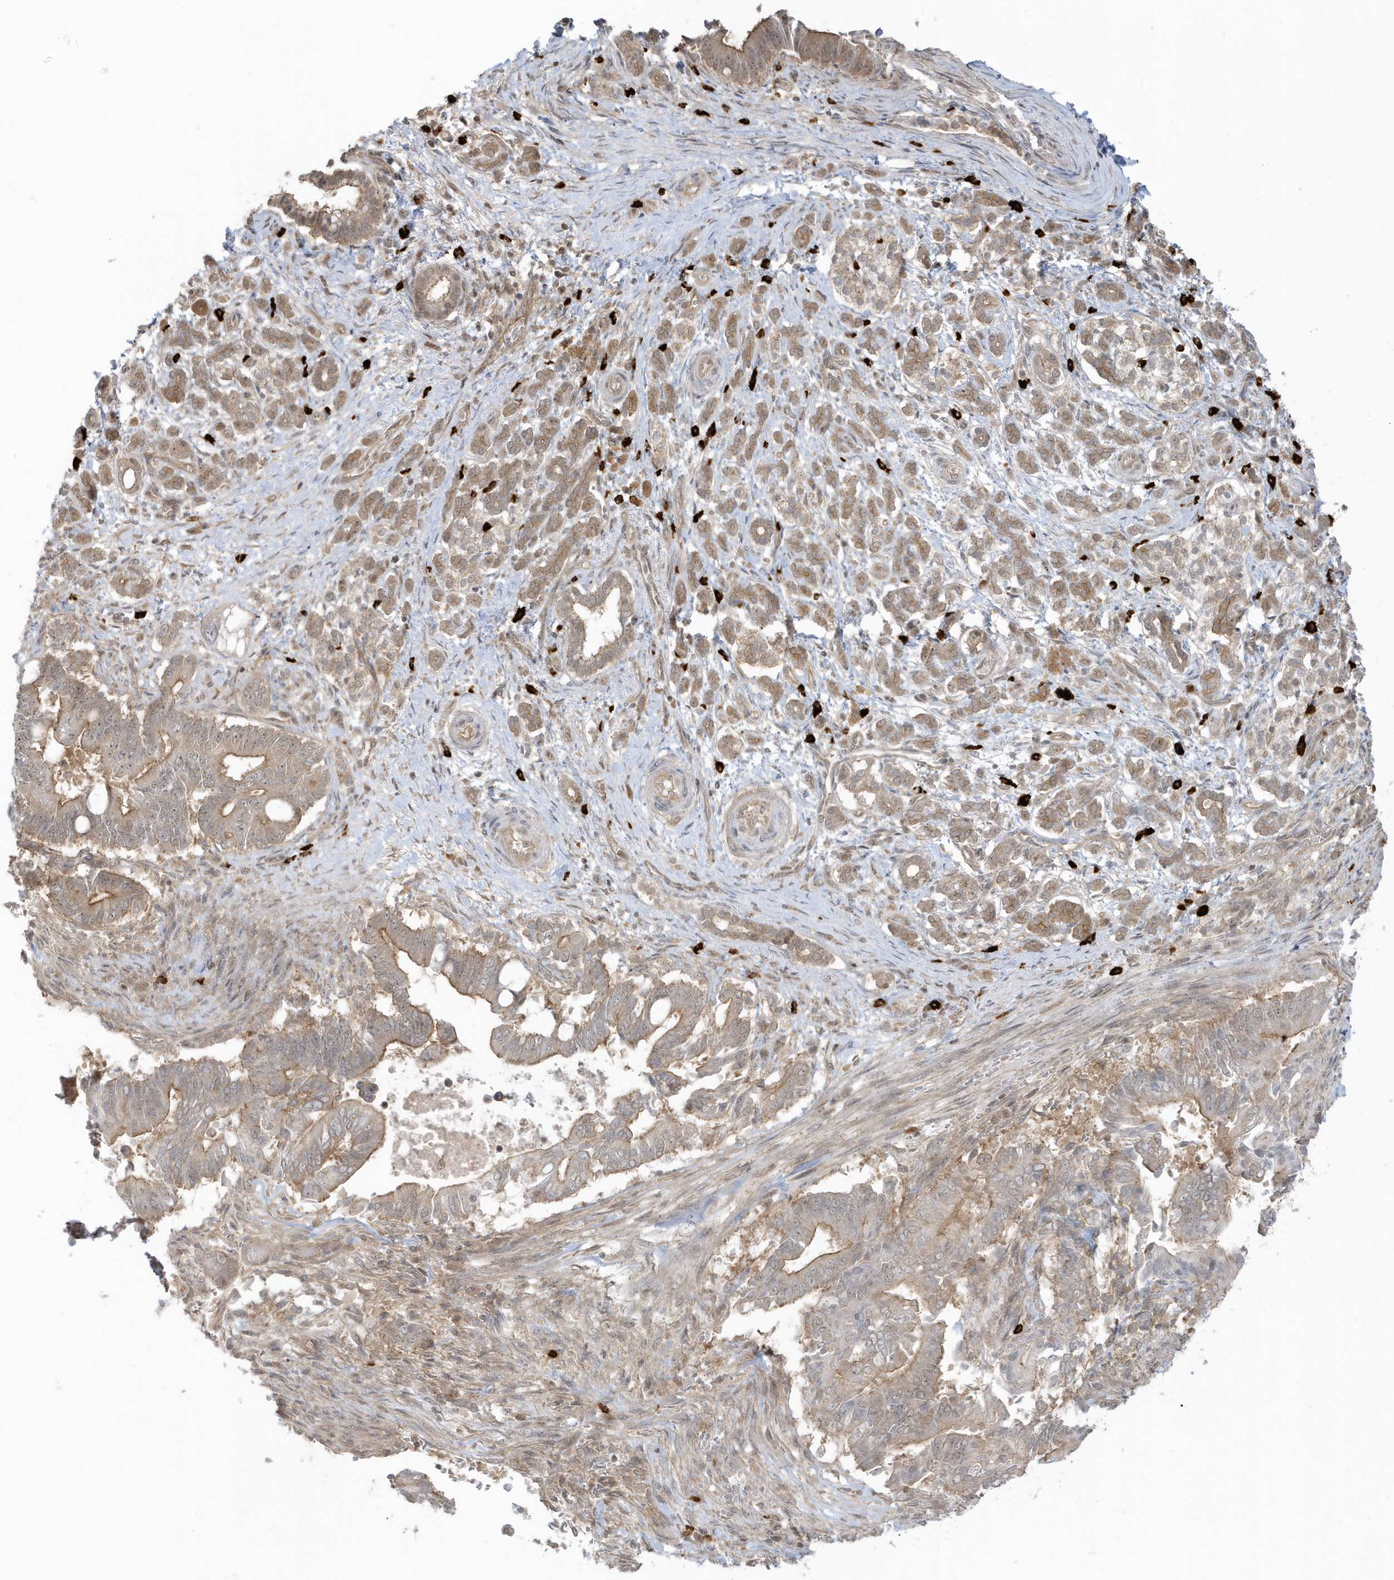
{"staining": {"intensity": "weak", "quantity": "25%-75%", "location": "cytoplasmic/membranous"}, "tissue": "pancreatic cancer", "cell_type": "Tumor cells", "image_type": "cancer", "snomed": [{"axis": "morphology", "description": "Adenocarcinoma, NOS"}, {"axis": "topography", "description": "Pancreas"}], "caption": "Pancreatic cancer (adenocarcinoma) stained with immunohistochemistry reveals weak cytoplasmic/membranous expression in approximately 25%-75% of tumor cells.", "gene": "PPP1R7", "patient": {"sex": "male", "age": 68}}